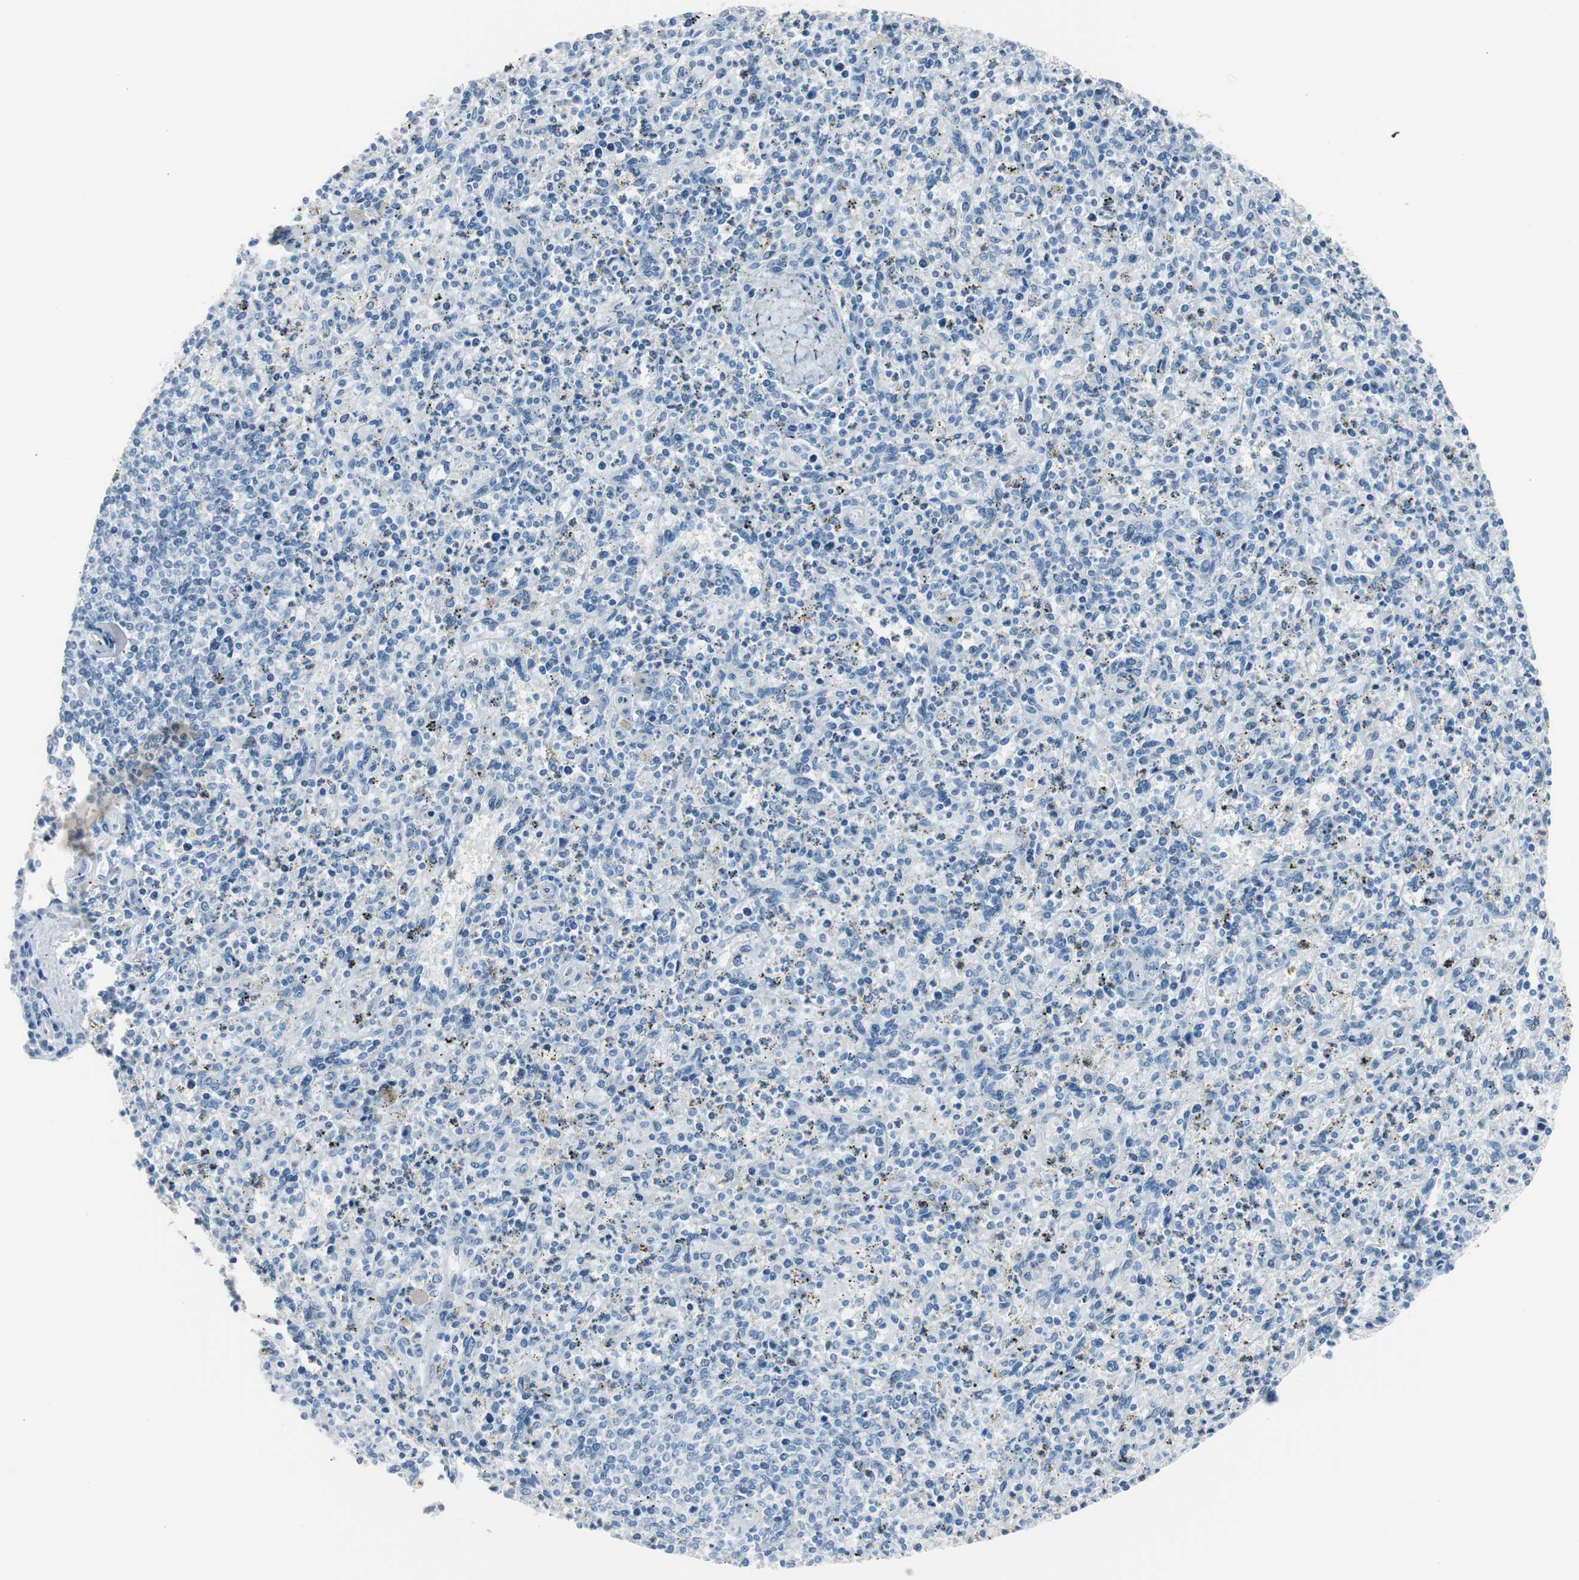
{"staining": {"intensity": "negative", "quantity": "none", "location": "none"}, "tissue": "spleen", "cell_type": "Cells in red pulp", "image_type": "normal", "snomed": [{"axis": "morphology", "description": "Normal tissue, NOS"}, {"axis": "topography", "description": "Spleen"}], "caption": "Human spleen stained for a protein using immunohistochemistry reveals no staining in cells in red pulp.", "gene": "S100A7A", "patient": {"sex": "male", "age": 72}}